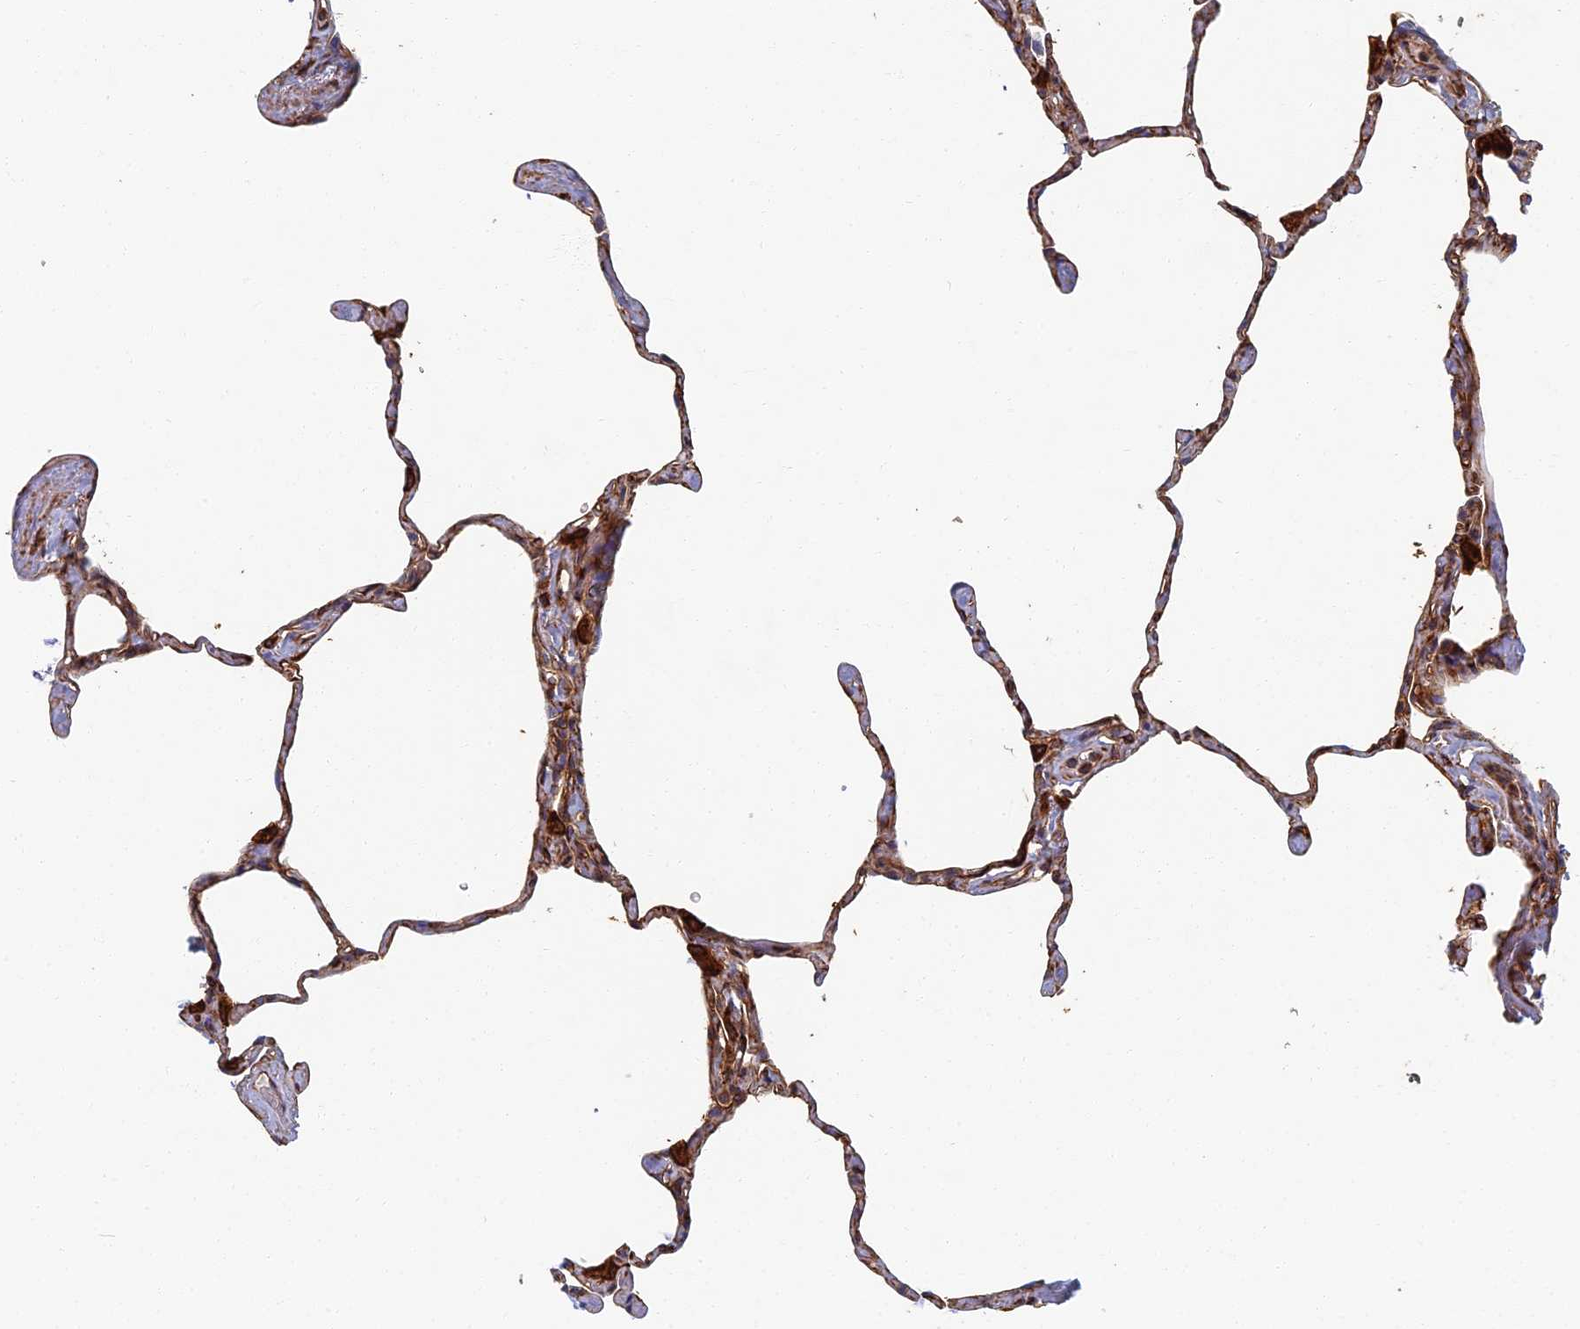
{"staining": {"intensity": "negative", "quantity": "none", "location": "none"}, "tissue": "lung", "cell_type": "Alveolar cells", "image_type": "normal", "snomed": [{"axis": "morphology", "description": "Normal tissue, NOS"}, {"axis": "topography", "description": "Lung"}], "caption": "Alveolar cells show no significant protein staining in unremarkable lung. The staining is performed using DAB (3,3'-diaminobenzidine) brown chromogen with nuclei counter-stained in using hematoxylin.", "gene": "ABCB10", "patient": {"sex": "male", "age": 65}}